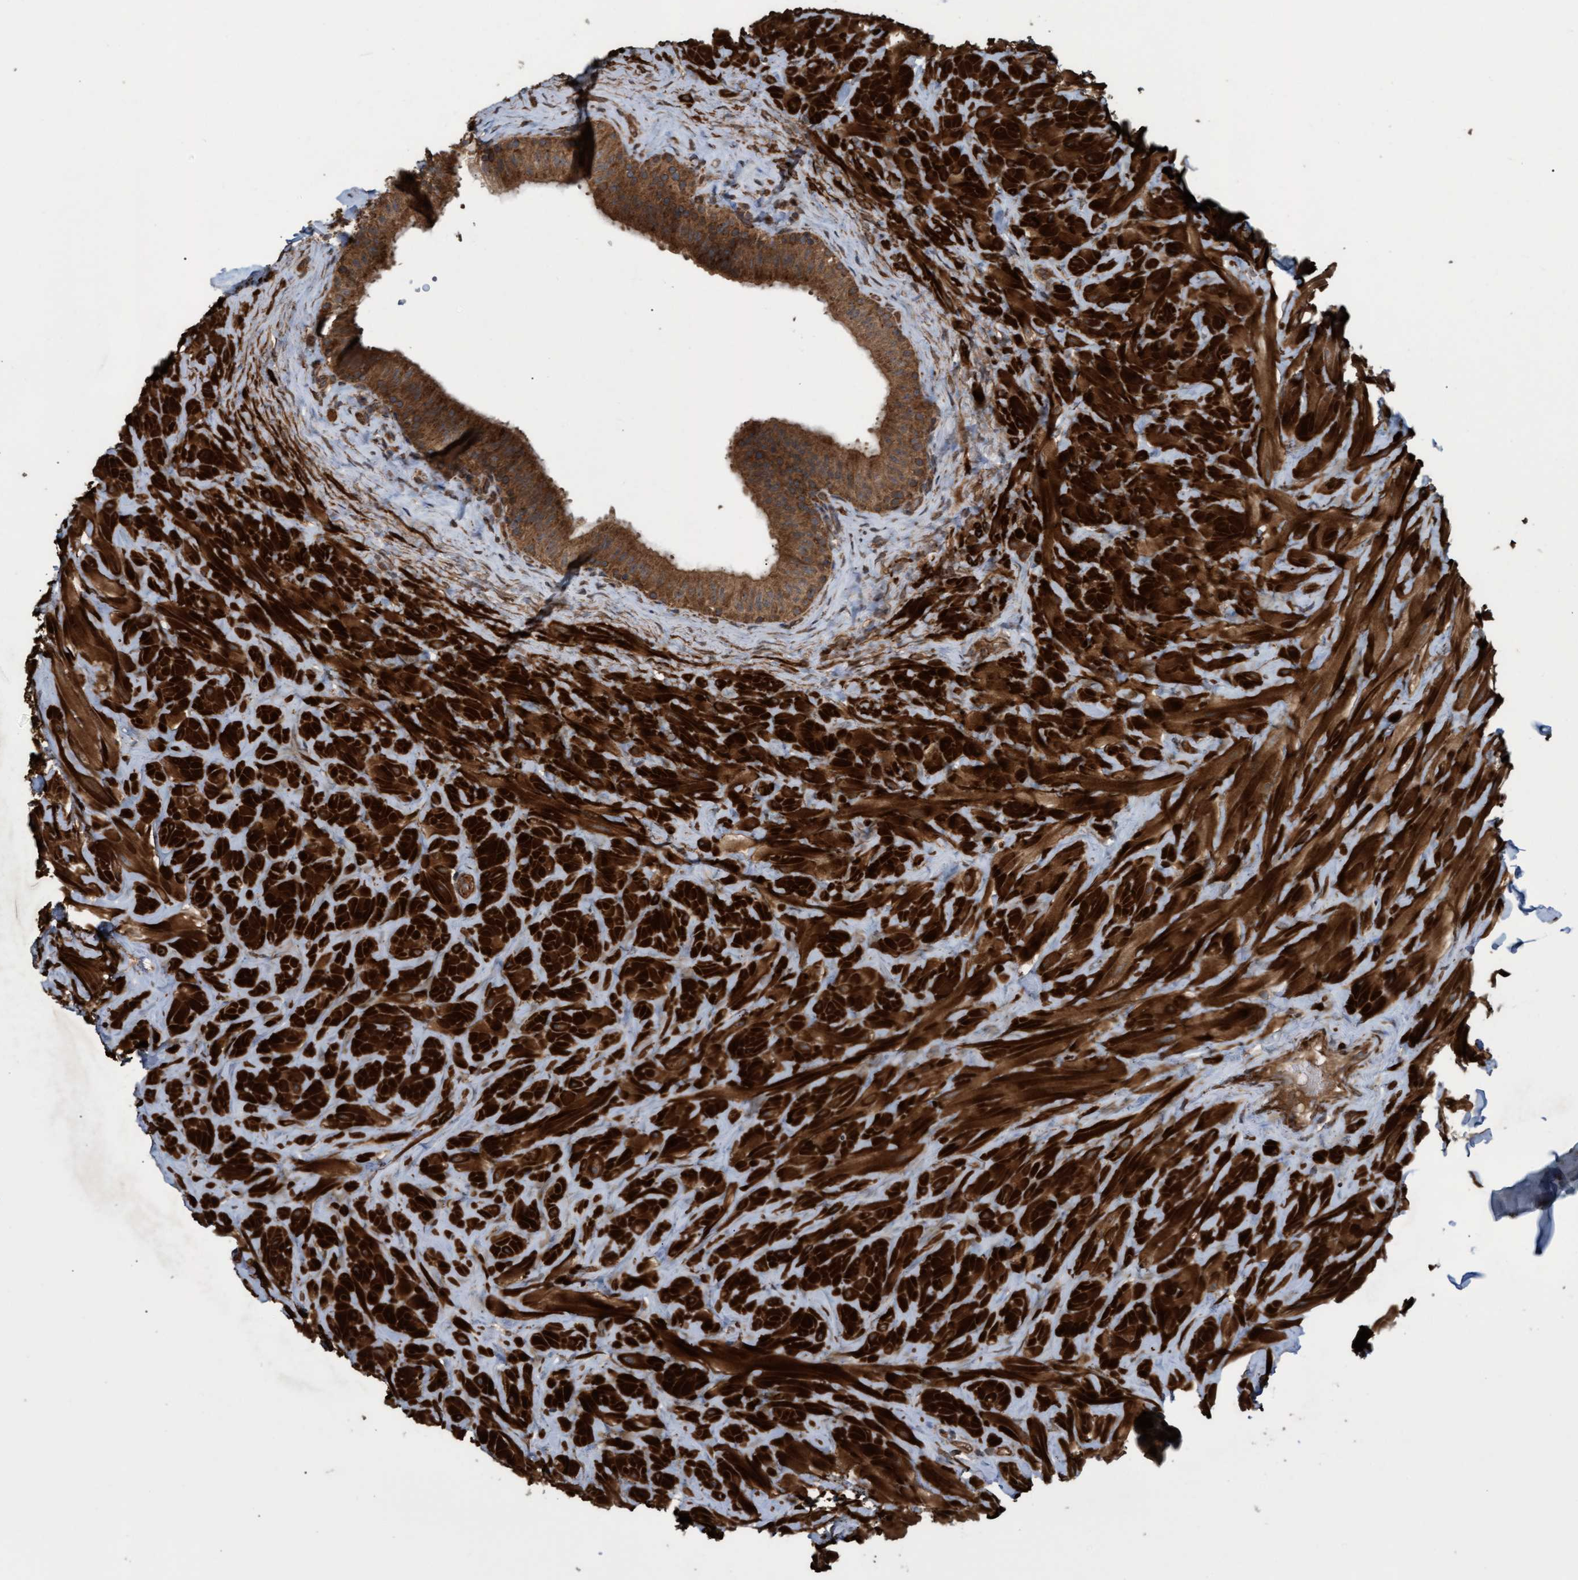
{"staining": {"intensity": "moderate", "quantity": ">75%", "location": "cytoplasmic/membranous"}, "tissue": "epididymis", "cell_type": "Glandular cells", "image_type": "normal", "snomed": [{"axis": "morphology", "description": "Normal tissue, NOS"}, {"axis": "topography", "description": "Vascular tissue"}, {"axis": "topography", "description": "Epididymis"}], "caption": "Immunohistochemistry image of normal epididymis: epididymis stained using immunohistochemistry reveals medium levels of moderate protein expression localized specifically in the cytoplasmic/membranous of glandular cells, appearing as a cytoplasmic/membranous brown color.", "gene": "GGT6", "patient": {"sex": "male", "age": 49}}